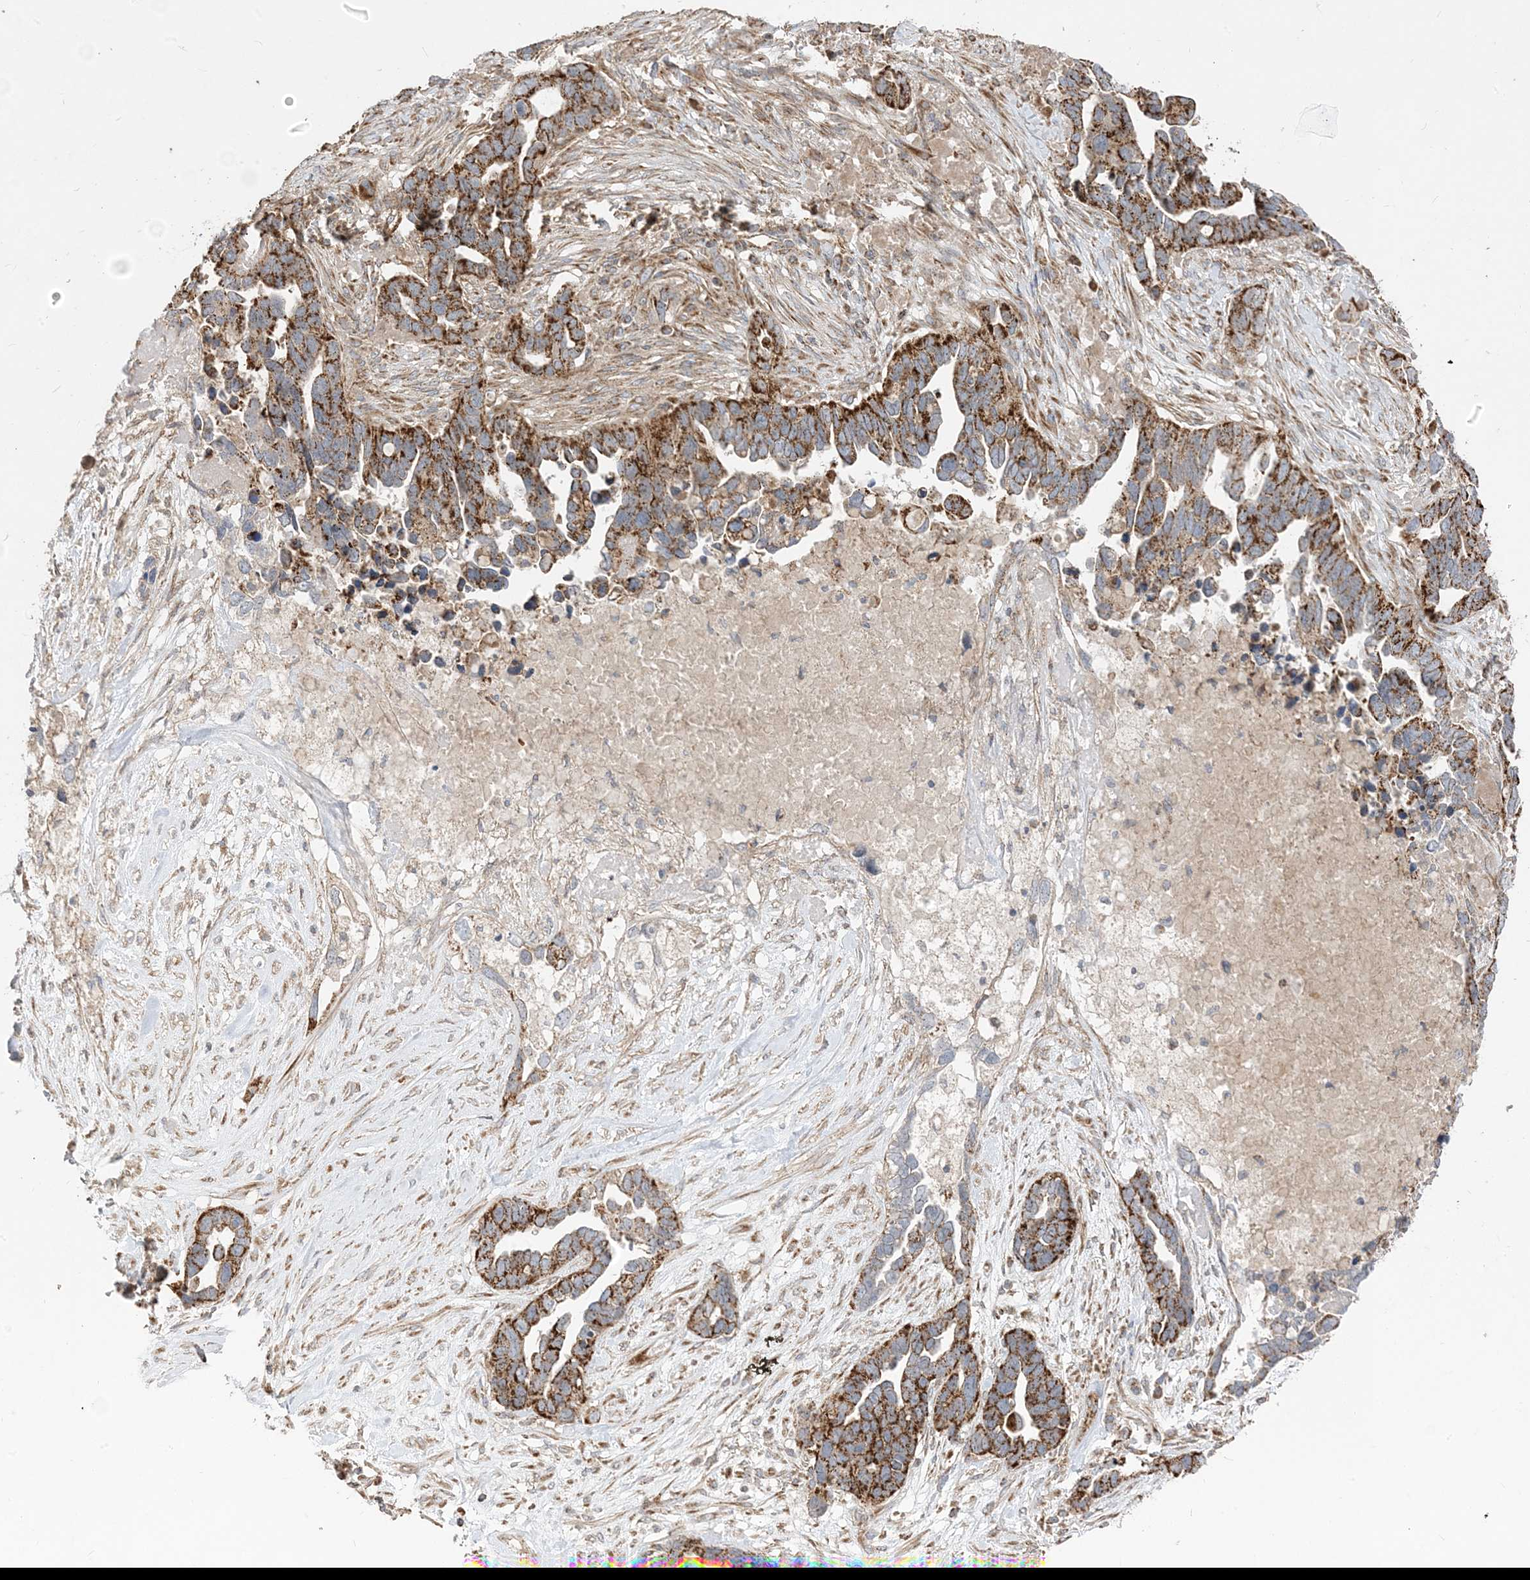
{"staining": {"intensity": "strong", "quantity": ">75%", "location": "cytoplasmic/membranous"}, "tissue": "ovarian cancer", "cell_type": "Tumor cells", "image_type": "cancer", "snomed": [{"axis": "morphology", "description": "Cystadenocarcinoma, serous, NOS"}, {"axis": "topography", "description": "Ovary"}], "caption": "DAB immunohistochemical staining of serous cystadenocarcinoma (ovarian) reveals strong cytoplasmic/membranous protein staining in approximately >75% of tumor cells.", "gene": "AARS2", "patient": {"sex": "female", "age": 54}}